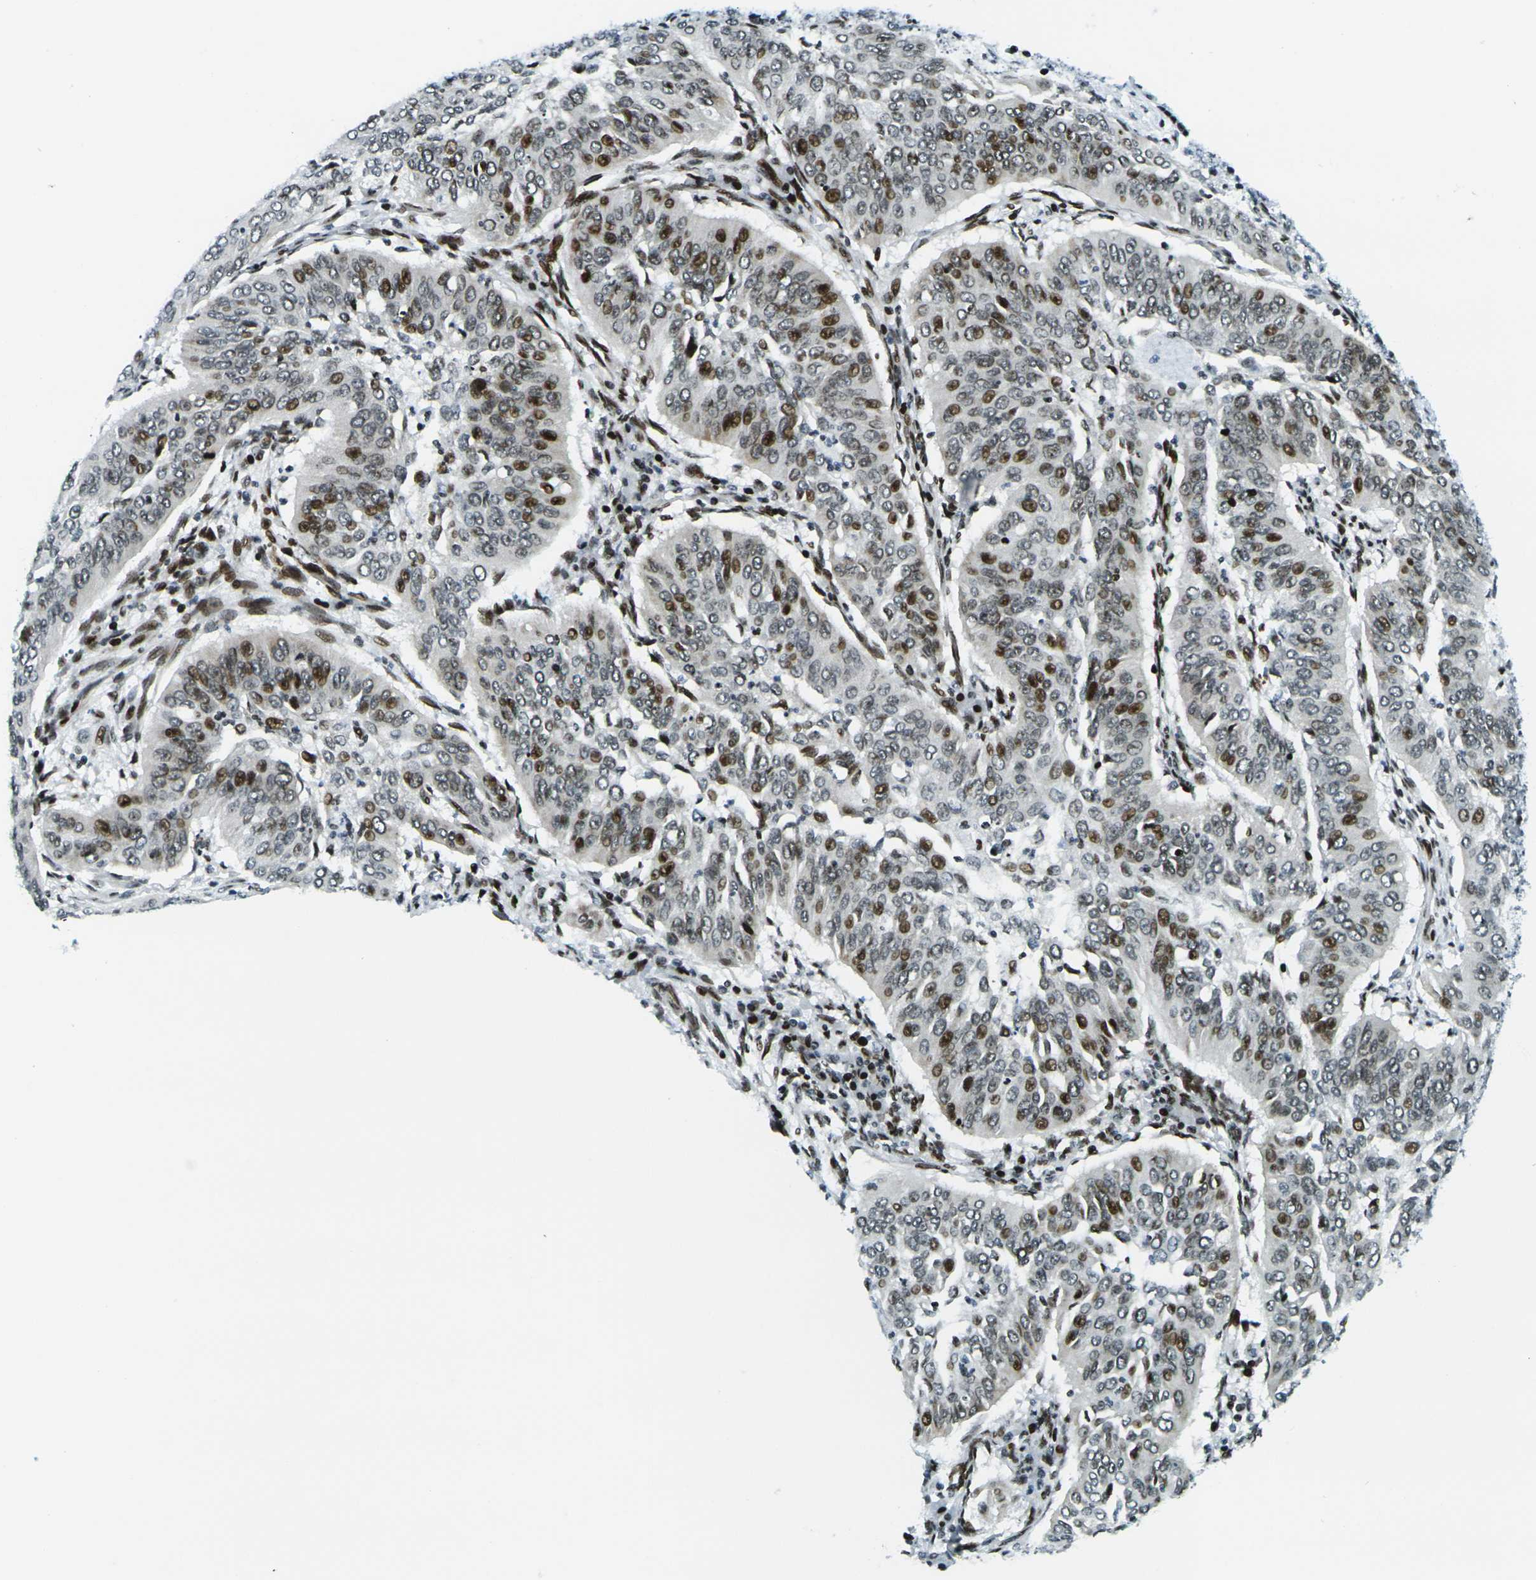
{"staining": {"intensity": "moderate", "quantity": ">75%", "location": "nuclear"}, "tissue": "cervical cancer", "cell_type": "Tumor cells", "image_type": "cancer", "snomed": [{"axis": "morphology", "description": "Normal tissue, NOS"}, {"axis": "morphology", "description": "Squamous cell carcinoma, NOS"}, {"axis": "topography", "description": "Cervix"}], "caption": "Immunohistochemical staining of human squamous cell carcinoma (cervical) reveals moderate nuclear protein positivity in about >75% of tumor cells.", "gene": "H3-3A", "patient": {"sex": "female", "age": 39}}